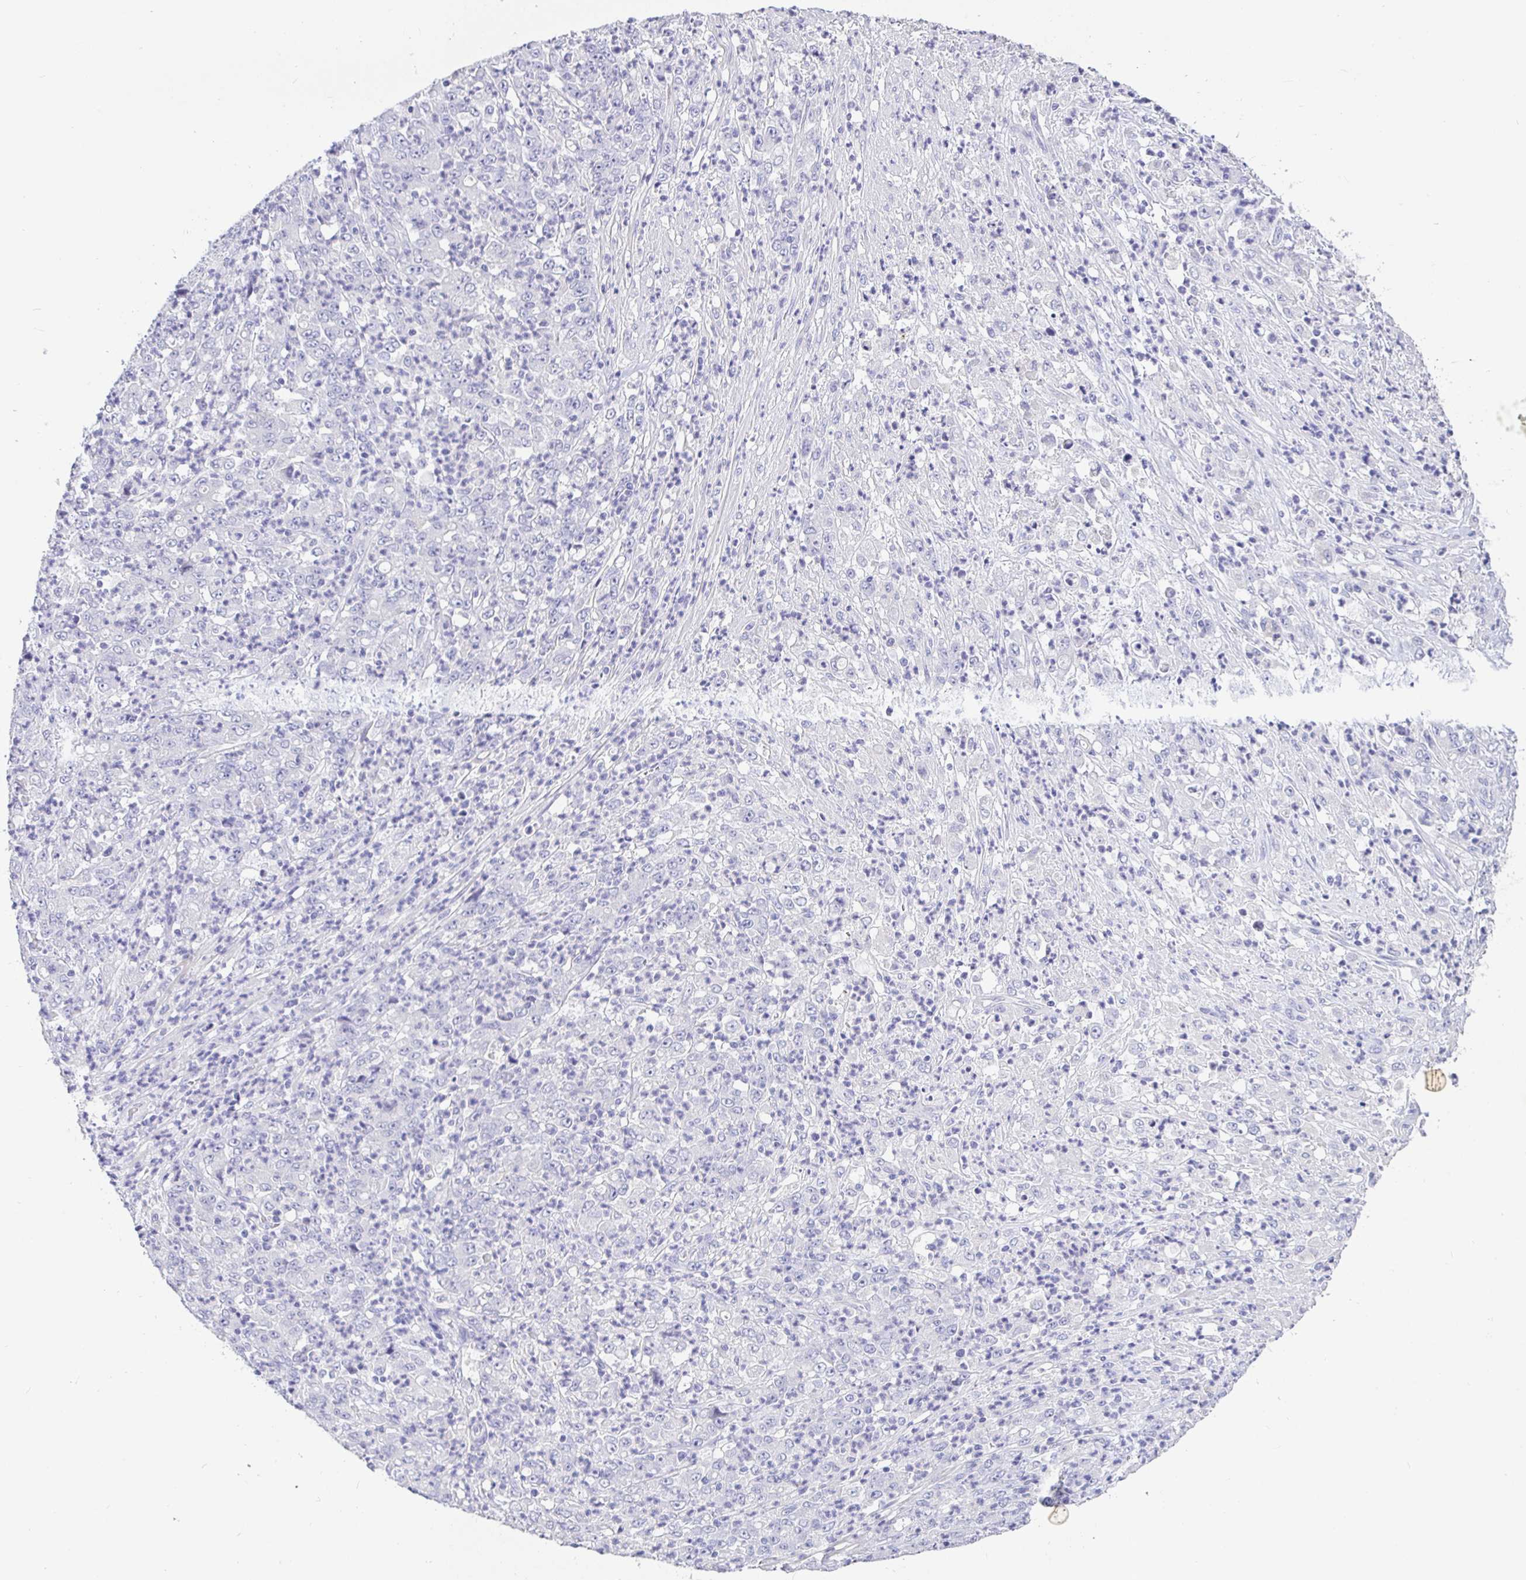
{"staining": {"intensity": "negative", "quantity": "none", "location": "none"}, "tissue": "stomach cancer", "cell_type": "Tumor cells", "image_type": "cancer", "snomed": [{"axis": "morphology", "description": "Adenocarcinoma, NOS"}, {"axis": "topography", "description": "Stomach, lower"}], "caption": "Adenocarcinoma (stomach) was stained to show a protein in brown. There is no significant expression in tumor cells.", "gene": "TPTE", "patient": {"sex": "female", "age": 71}}